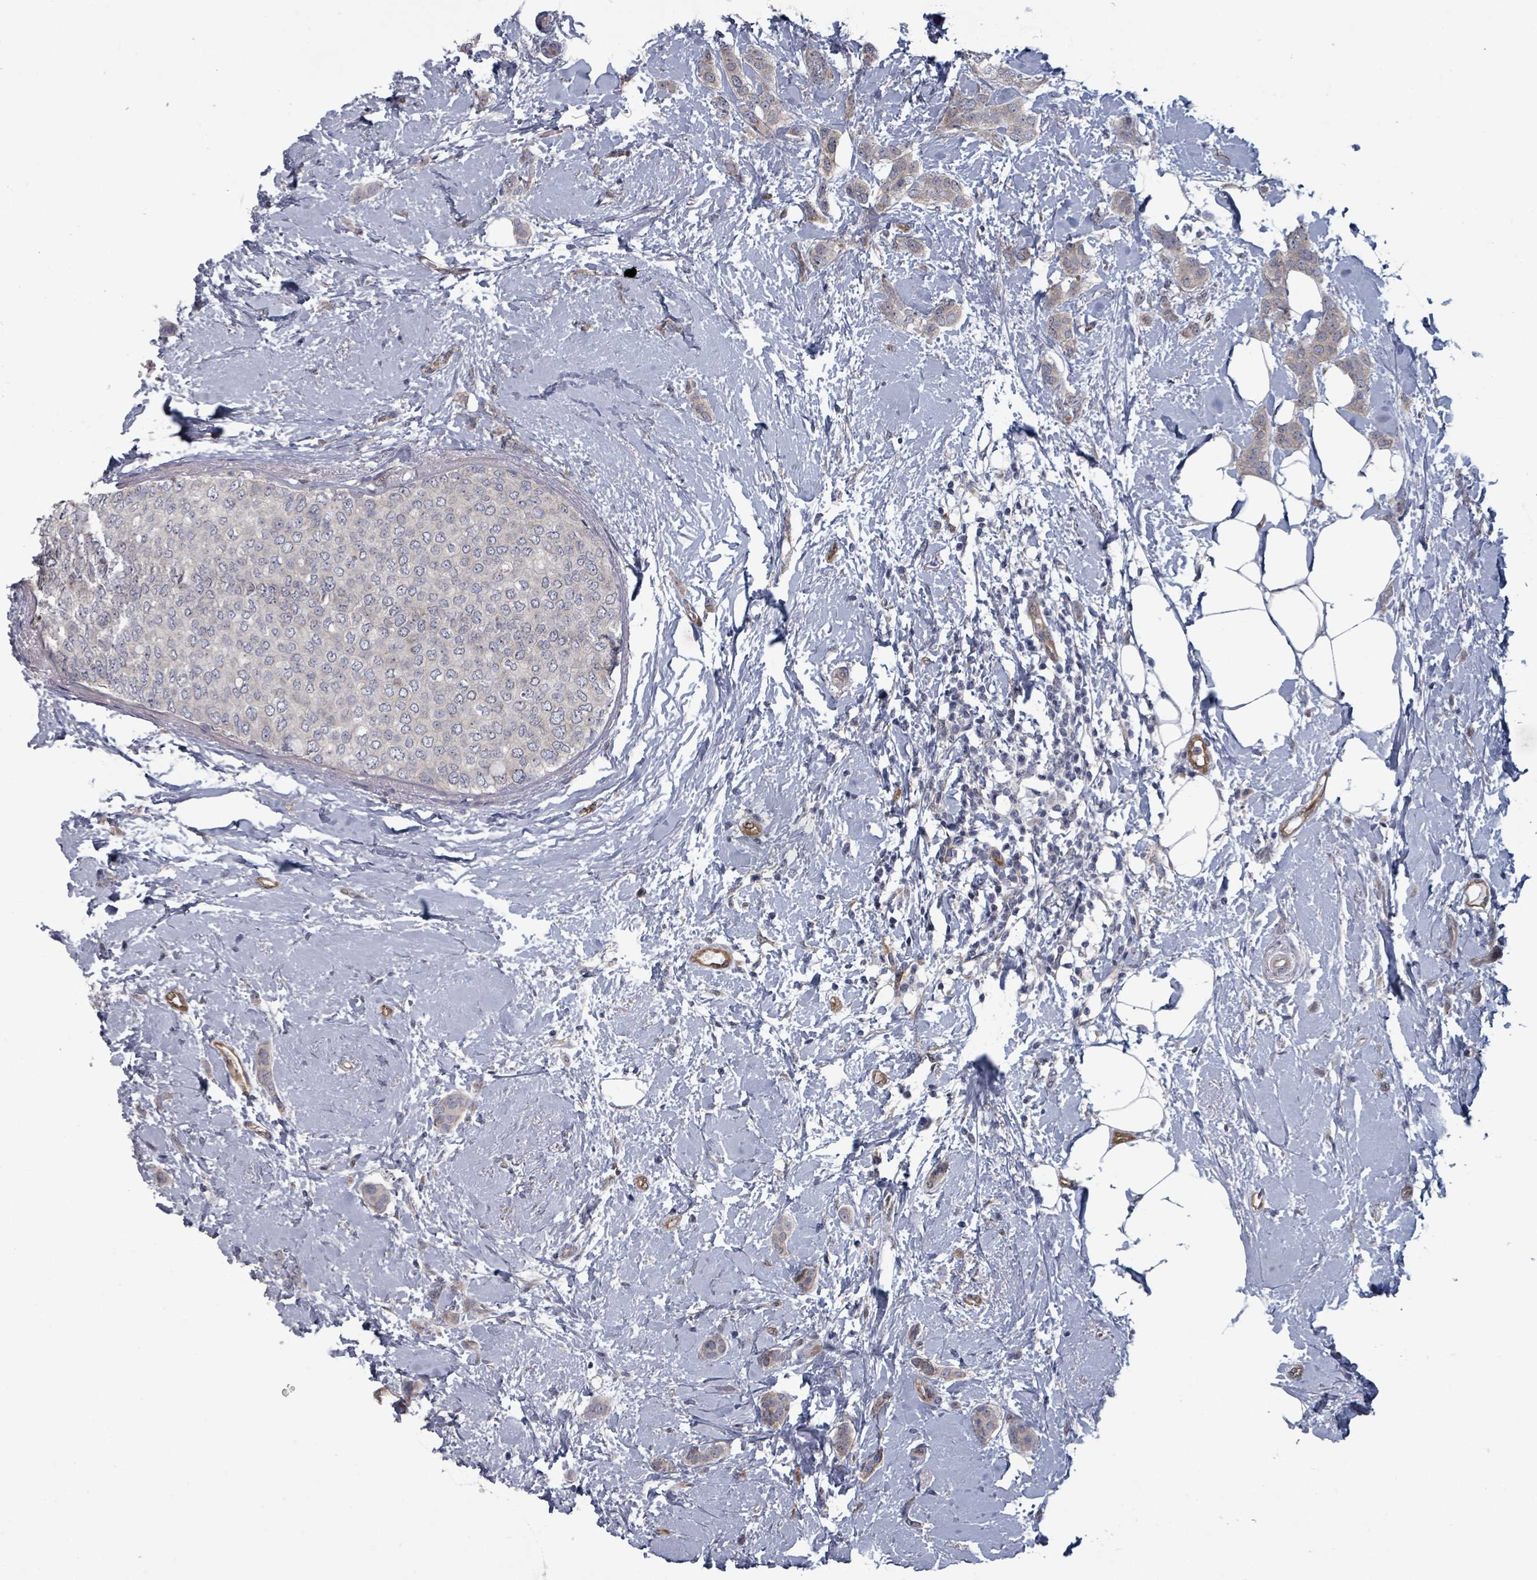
{"staining": {"intensity": "weak", "quantity": "<25%", "location": "cytoplasmic/membranous"}, "tissue": "breast cancer", "cell_type": "Tumor cells", "image_type": "cancer", "snomed": [{"axis": "morphology", "description": "Duct carcinoma"}, {"axis": "topography", "description": "Breast"}], "caption": "High magnification brightfield microscopy of breast cancer stained with DAB (brown) and counterstained with hematoxylin (blue): tumor cells show no significant expression.", "gene": "FKBP1A", "patient": {"sex": "female", "age": 72}}